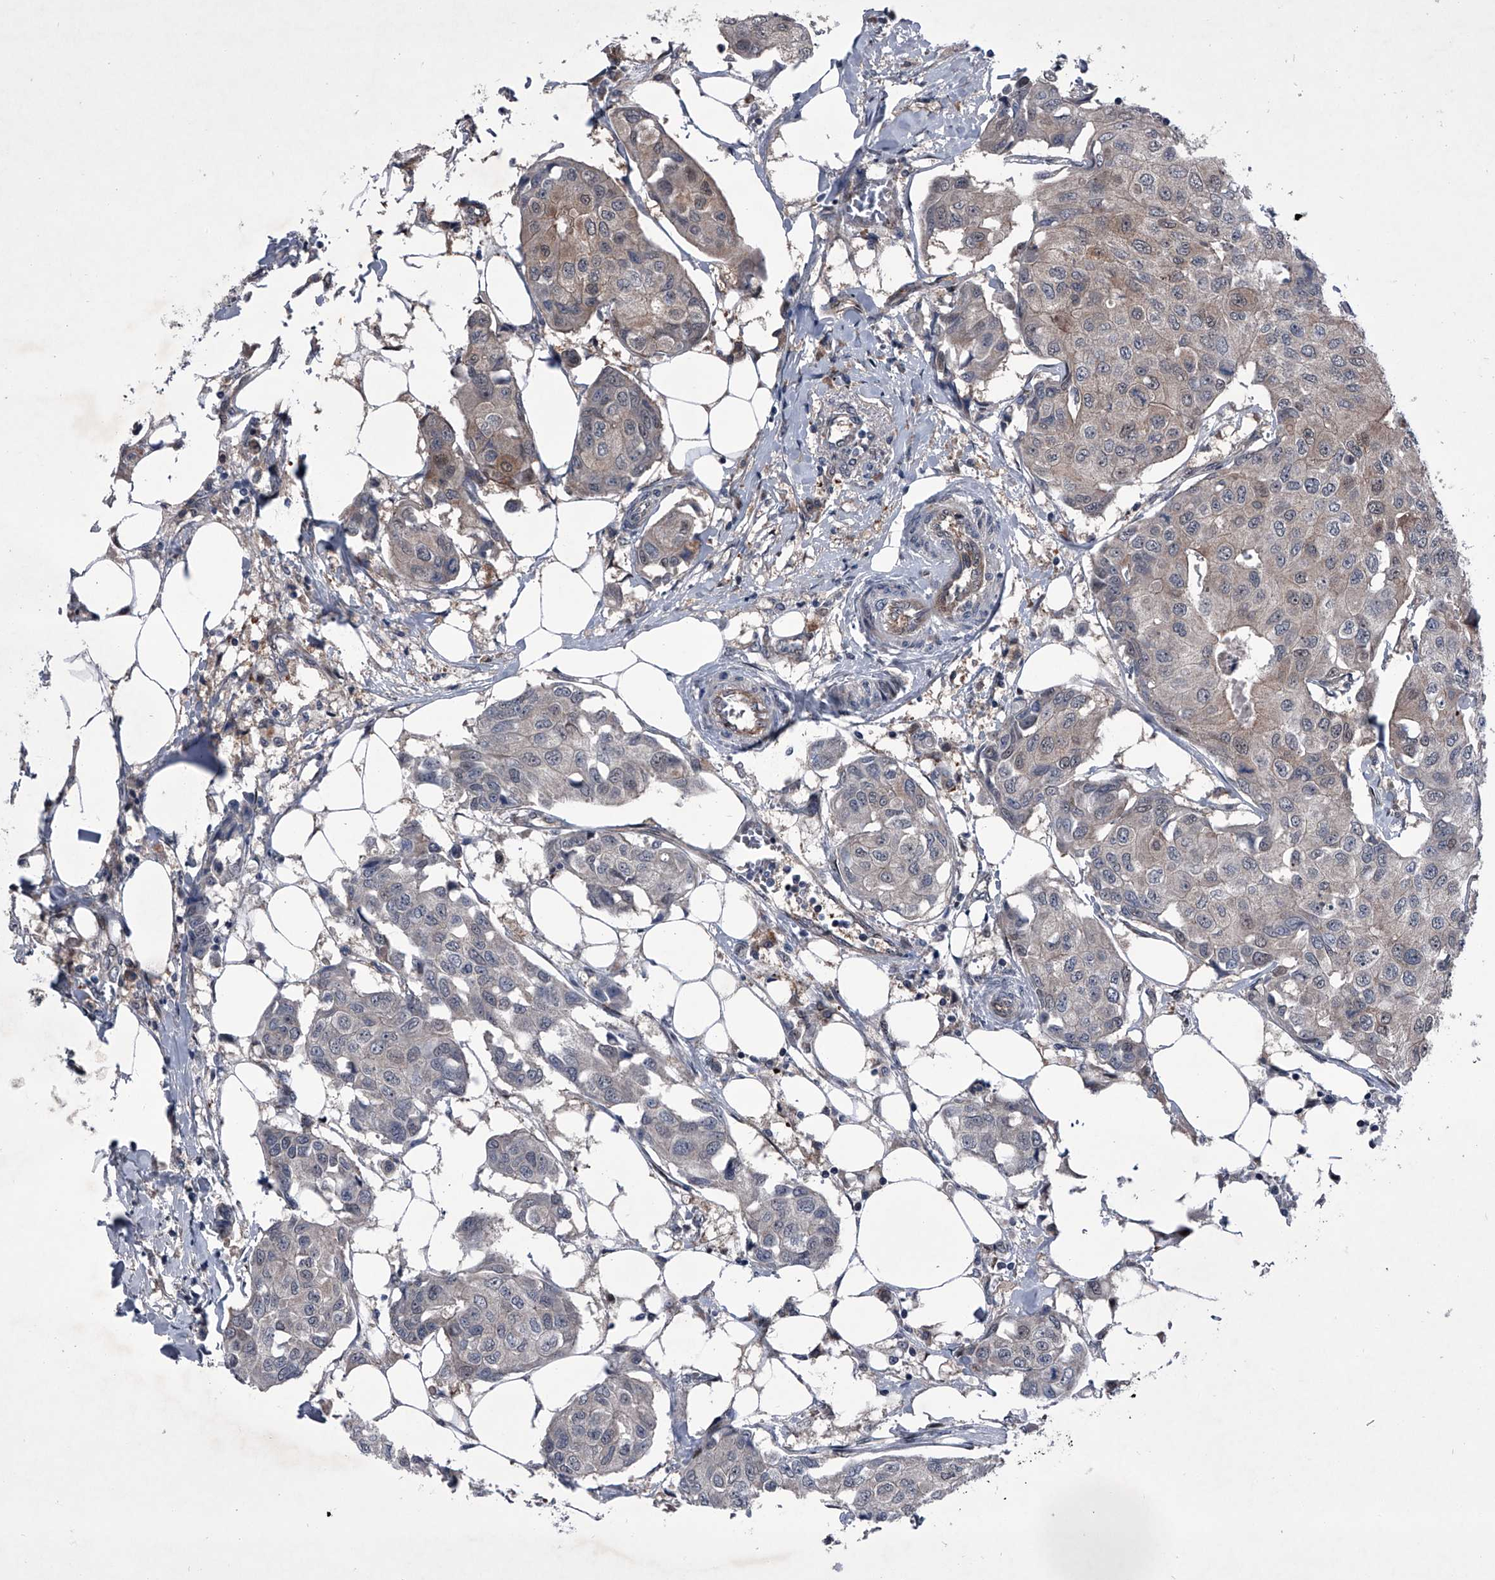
{"staining": {"intensity": "negative", "quantity": "none", "location": "none"}, "tissue": "breast cancer", "cell_type": "Tumor cells", "image_type": "cancer", "snomed": [{"axis": "morphology", "description": "Duct carcinoma"}, {"axis": "topography", "description": "Breast"}], "caption": "The histopathology image exhibits no significant expression in tumor cells of invasive ductal carcinoma (breast). (Immunohistochemistry (ihc), brightfield microscopy, high magnification).", "gene": "ELK4", "patient": {"sex": "female", "age": 80}}